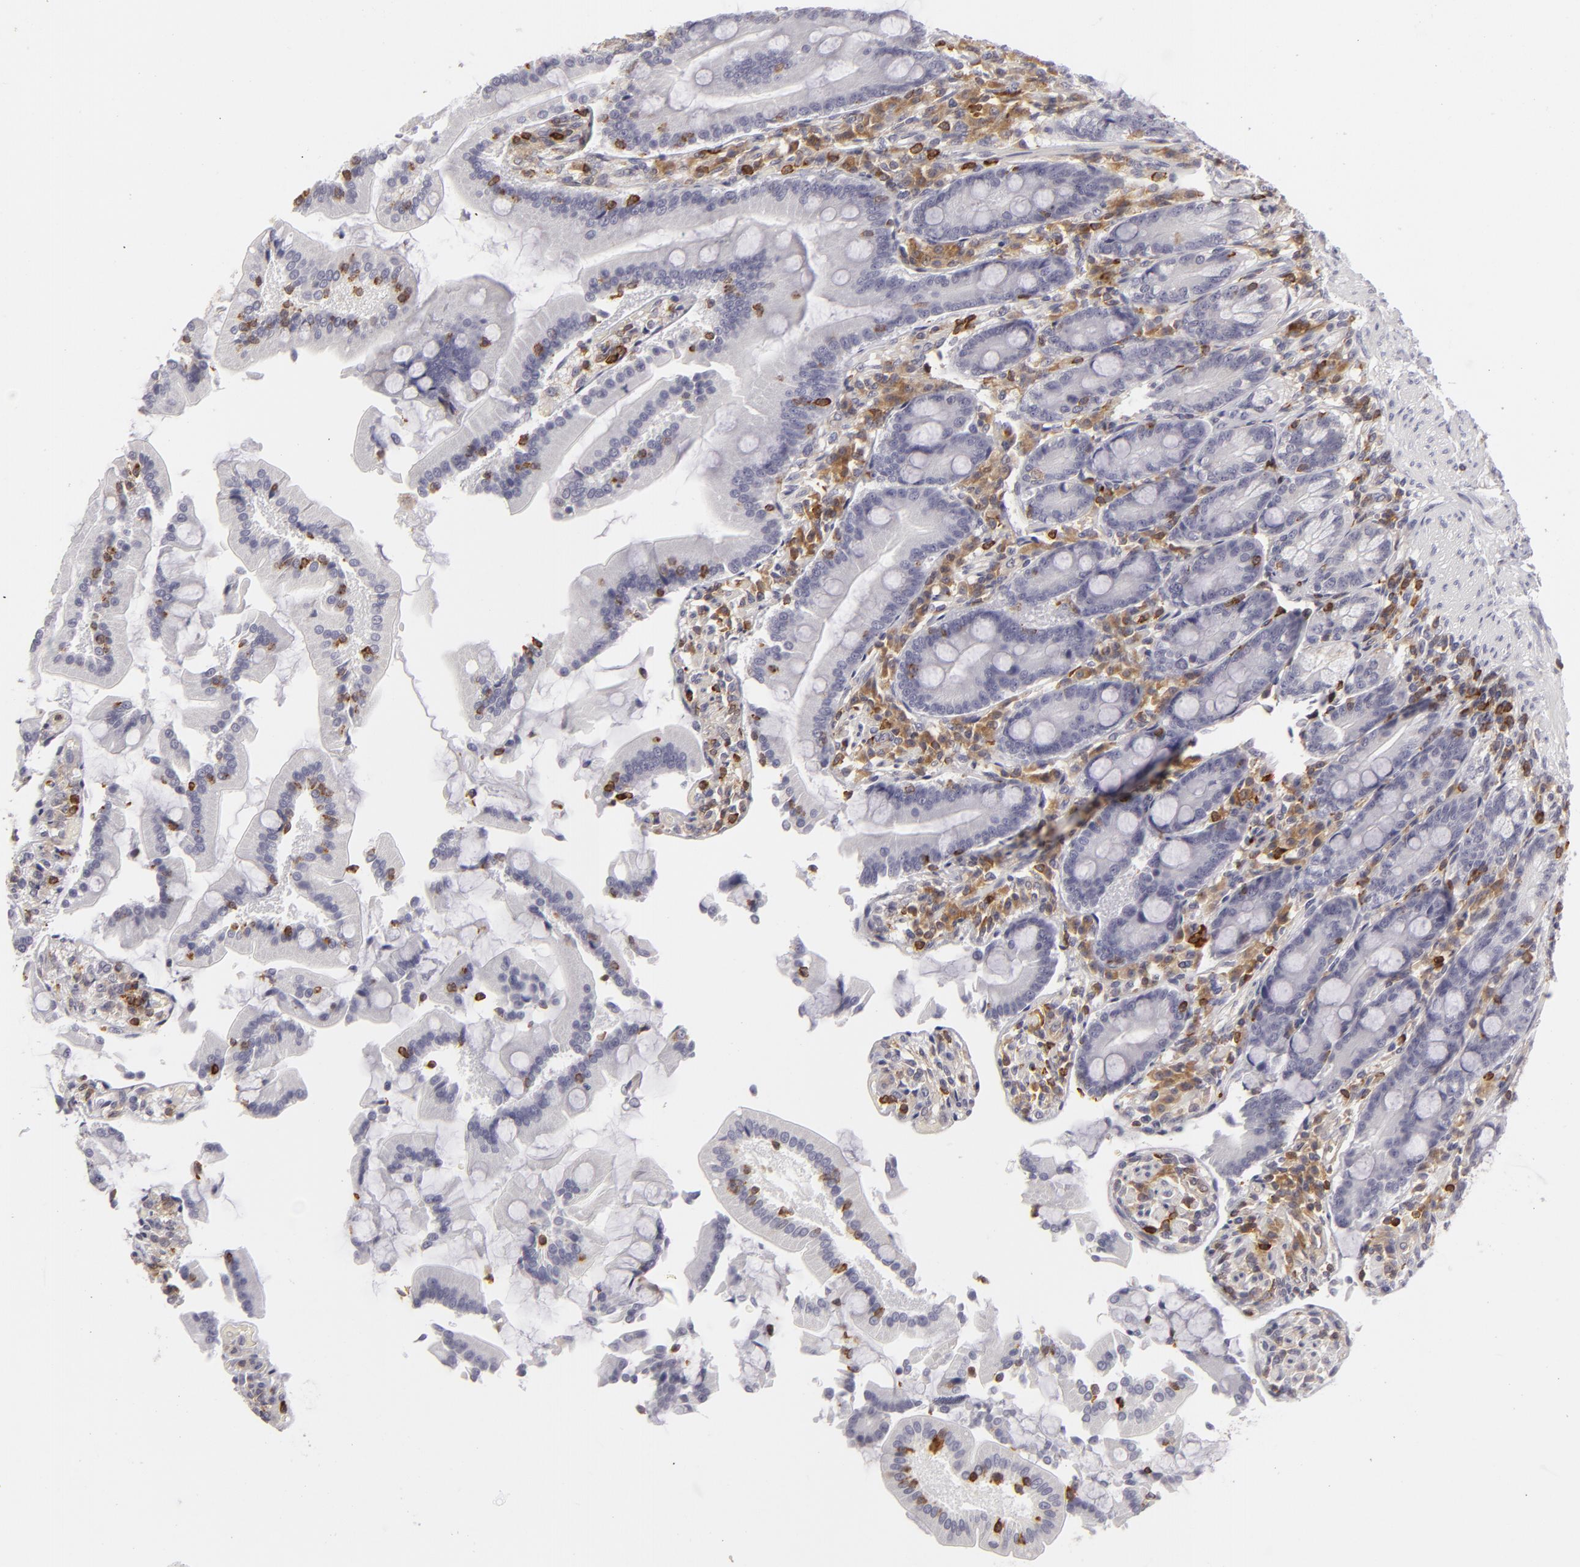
{"staining": {"intensity": "moderate", "quantity": "<25%", "location": "cytoplasmic/membranous"}, "tissue": "duodenum", "cell_type": "Glandular cells", "image_type": "normal", "snomed": [{"axis": "morphology", "description": "Normal tissue, NOS"}, {"axis": "topography", "description": "Duodenum"}], "caption": "This image exhibits benign duodenum stained with immunohistochemistry (IHC) to label a protein in brown. The cytoplasmic/membranous of glandular cells show moderate positivity for the protein. Nuclei are counter-stained blue.", "gene": "APOBEC3G", "patient": {"sex": "female", "age": 64}}